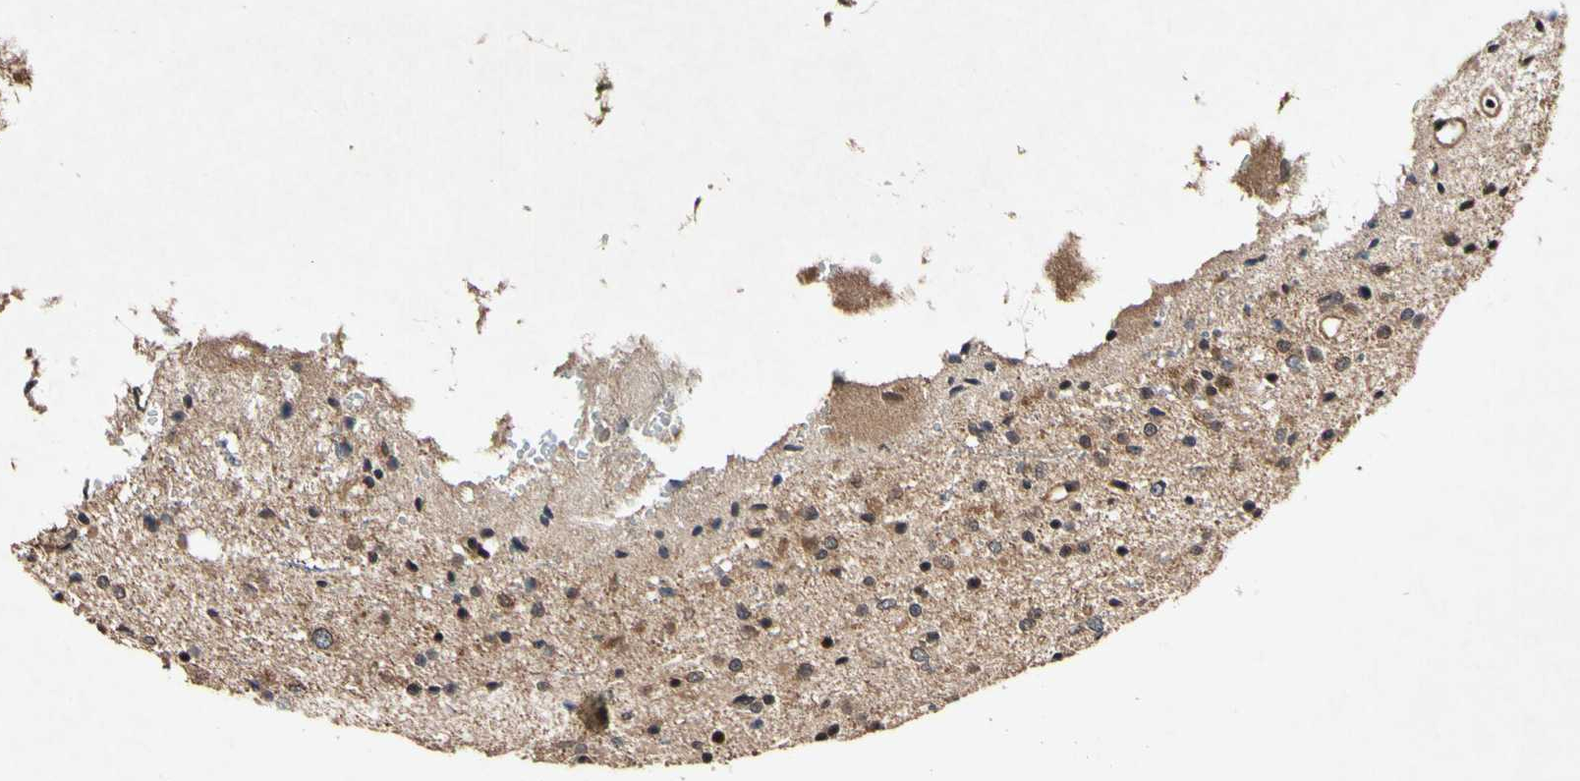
{"staining": {"intensity": "moderate", "quantity": ">75%", "location": "cytoplasmic/membranous,nuclear"}, "tissue": "glioma", "cell_type": "Tumor cells", "image_type": "cancer", "snomed": [{"axis": "morphology", "description": "Glioma, malignant, Low grade"}, {"axis": "topography", "description": "Brain"}], "caption": "This micrograph demonstrates glioma stained with IHC to label a protein in brown. The cytoplasmic/membranous and nuclear of tumor cells show moderate positivity for the protein. Nuclei are counter-stained blue.", "gene": "CSNK1E", "patient": {"sex": "female", "age": 37}}